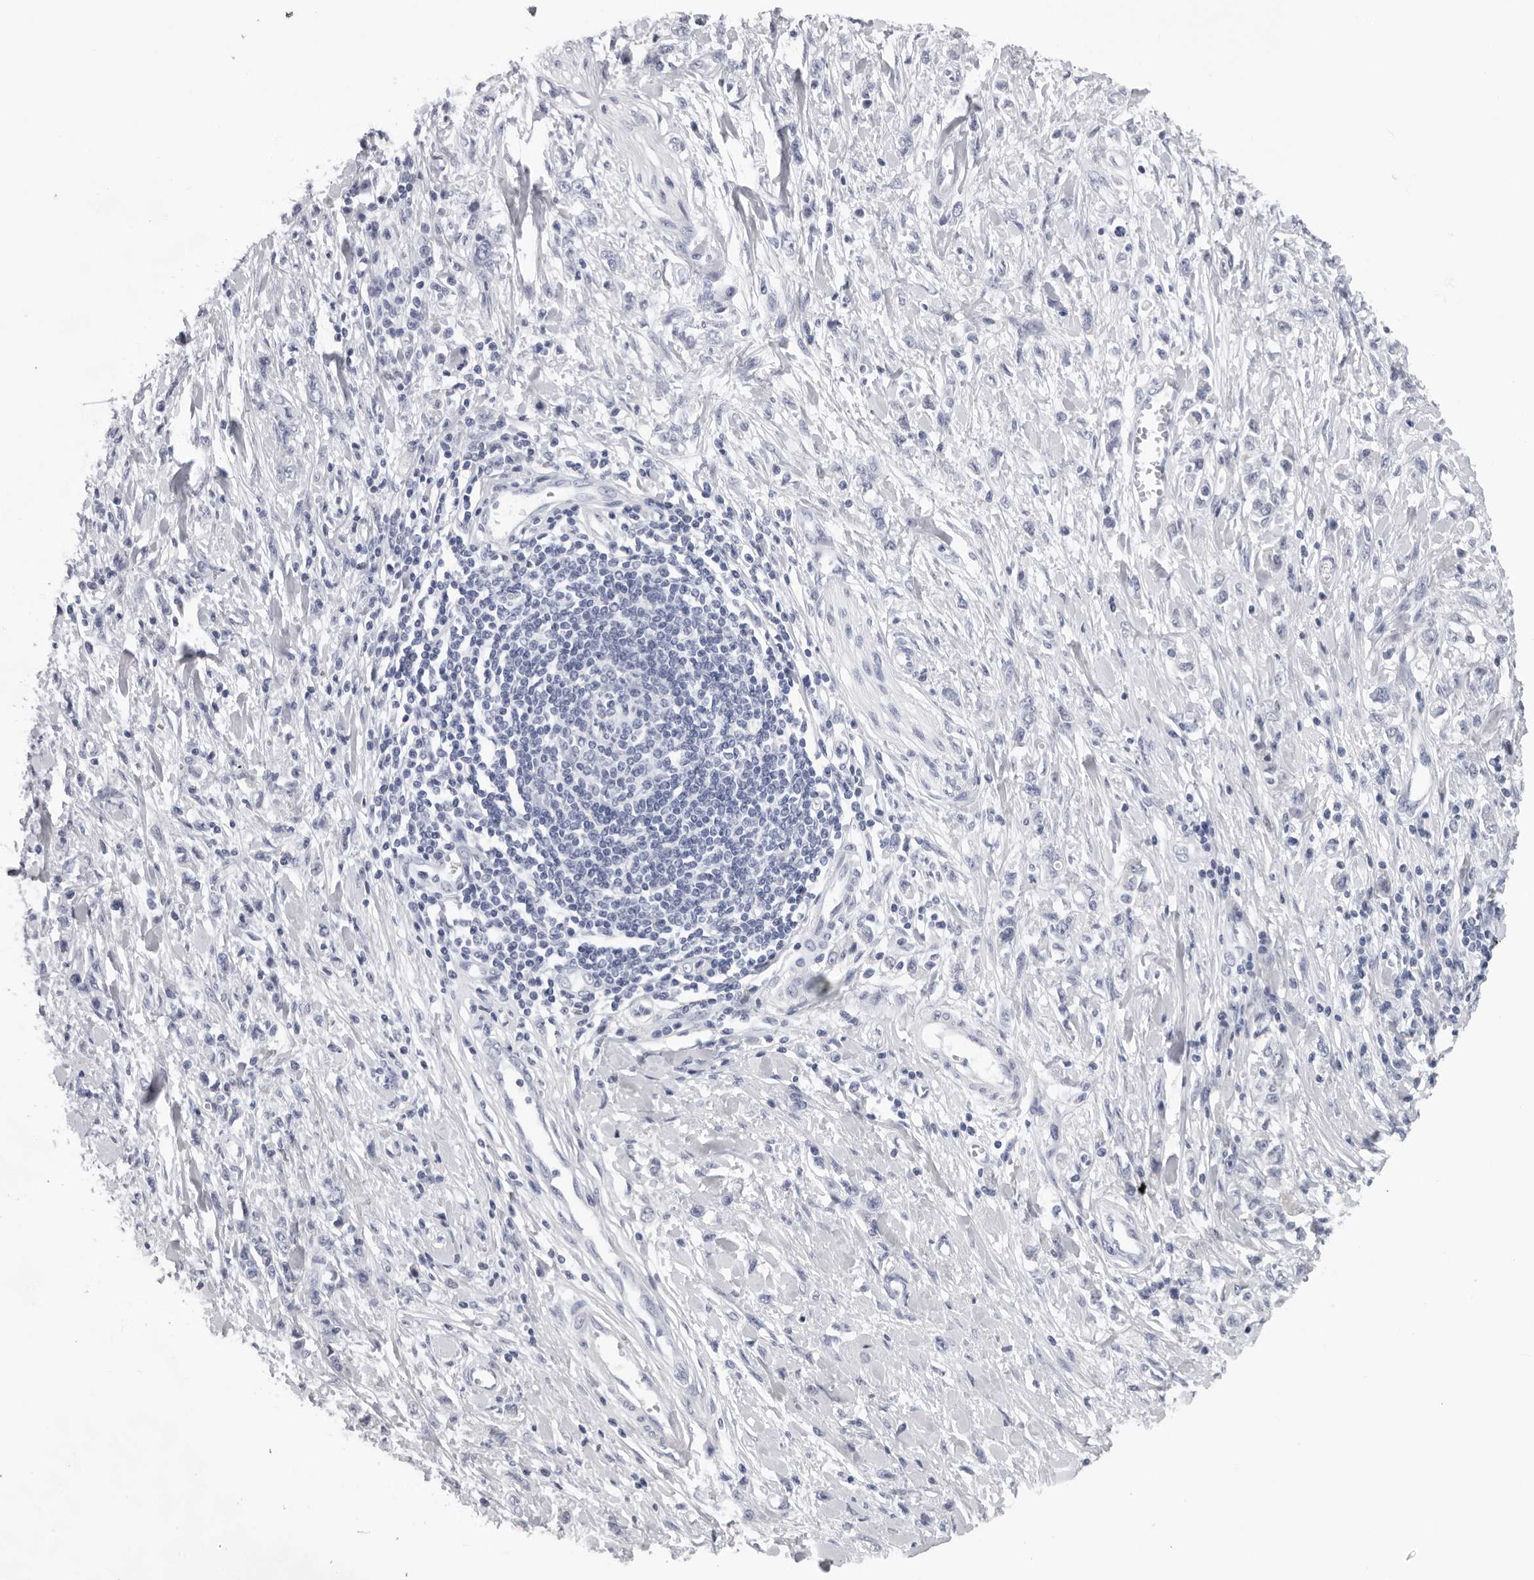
{"staining": {"intensity": "negative", "quantity": "none", "location": "none"}, "tissue": "stomach cancer", "cell_type": "Tumor cells", "image_type": "cancer", "snomed": [{"axis": "morphology", "description": "Adenocarcinoma, NOS"}, {"axis": "topography", "description": "Stomach"}], "caption": "This is an immunohistochemistry (IHC) photomicrograph of human stomach cancer (adenocarcinoma). There is no expression in tumor cells.", "gene": "CPT2", "patient": {"sex": "female", "age": 76}}